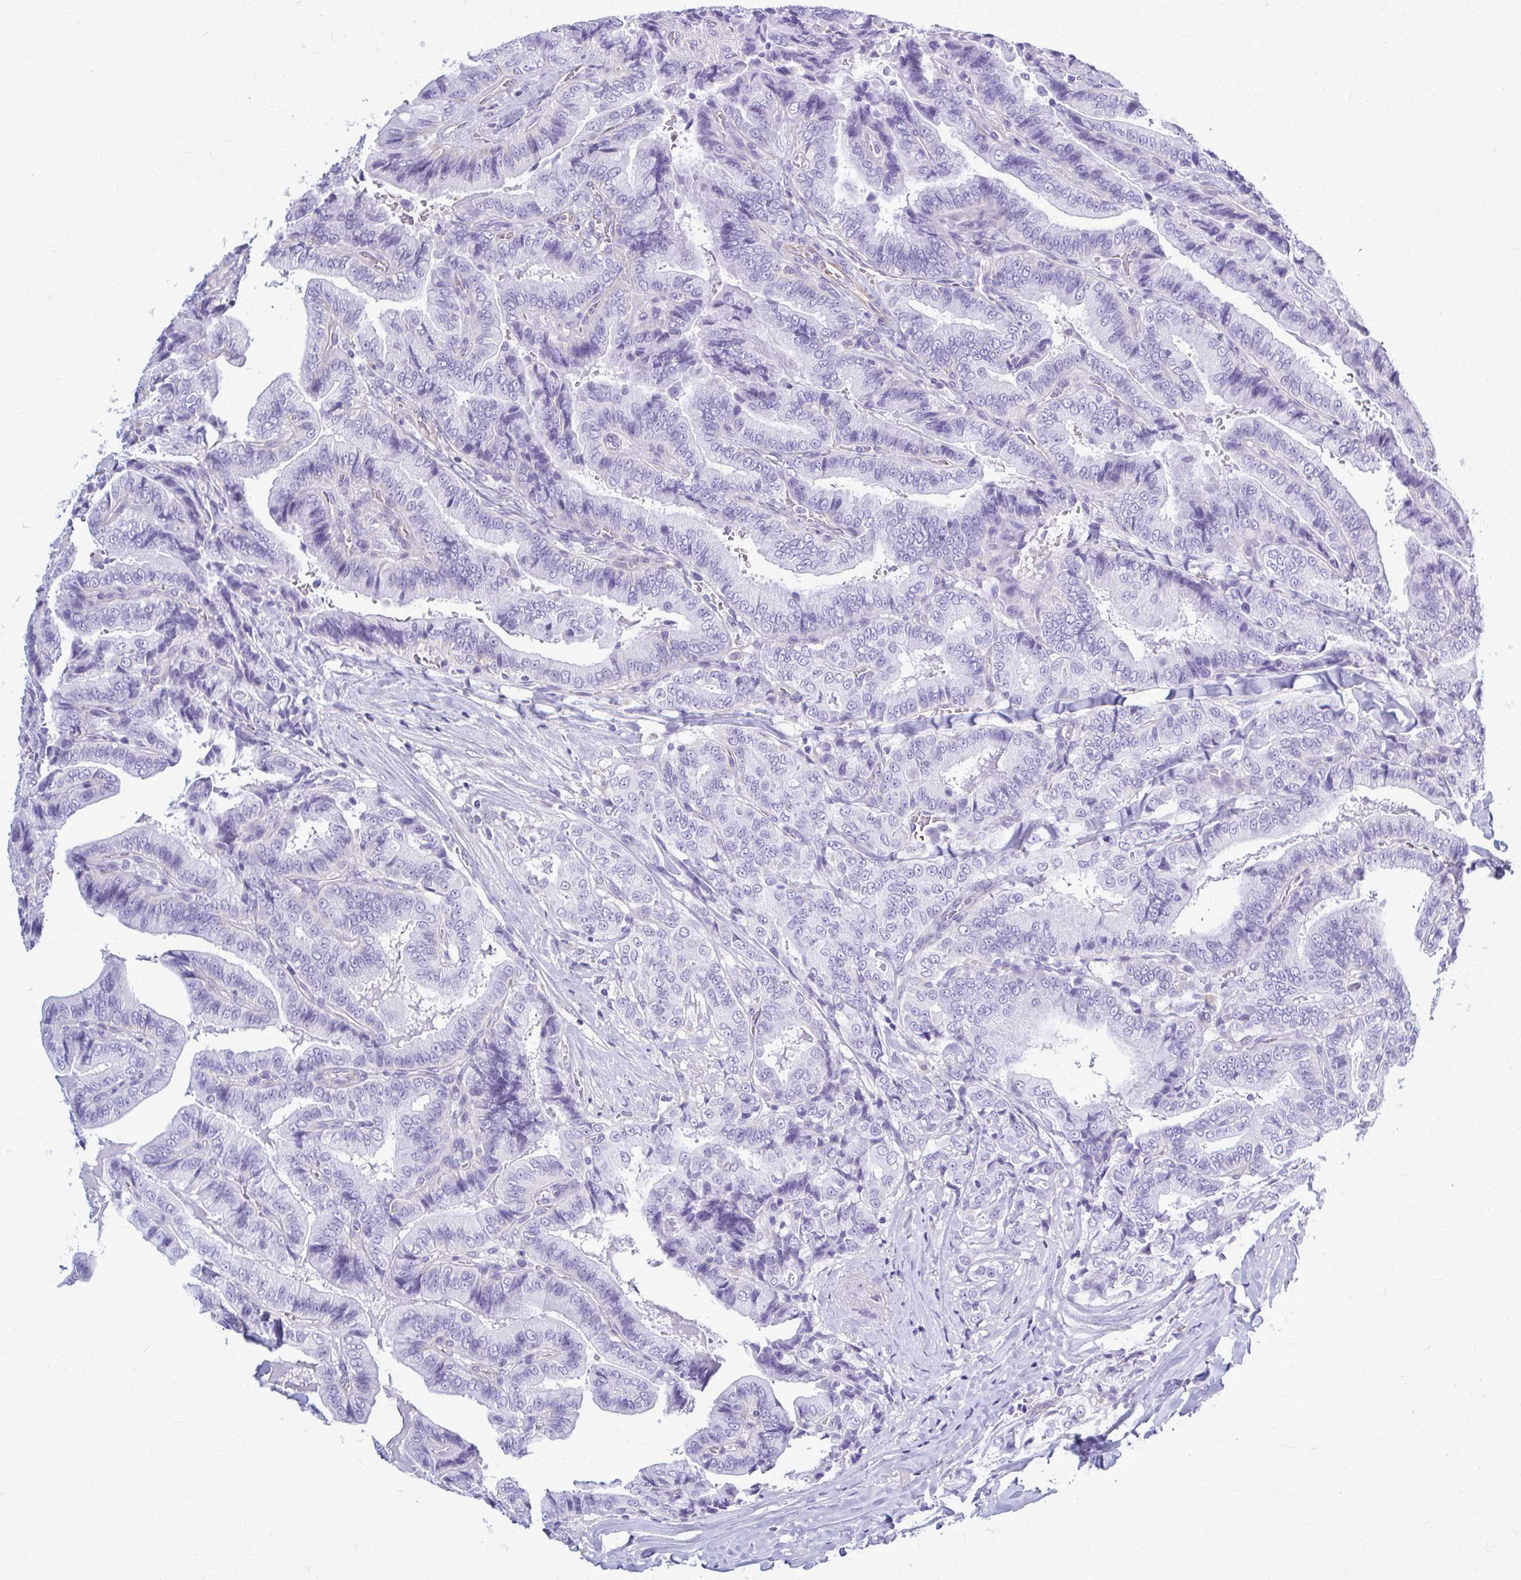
{"staining": {"intensity": "negative", "quantity": "none", "location": "none"}, "tissue": "thyroid cancer", "cell_type": "Tumor cells", "image_type": "cancer", "snomed": [{"axis": "morphology", "description": "Papillary adenocarcinoma, NOS"}, {"axis": "topography", "description": "Thyroid gland"}], "caption": "An IHC image of thyroid papillary adenocarcinoma is shown. There is no staining in tumor cells of thyroid papillary adenocarcinoma. (Stains: DAB (3,3'-diaminobenzidine) immunohistochemistry with hematoxylin counter stain, Microscopy: brightfield microscopy at high magnification).", "gene": "GFAP", "patient": {"sex": "male", "age": 61}}